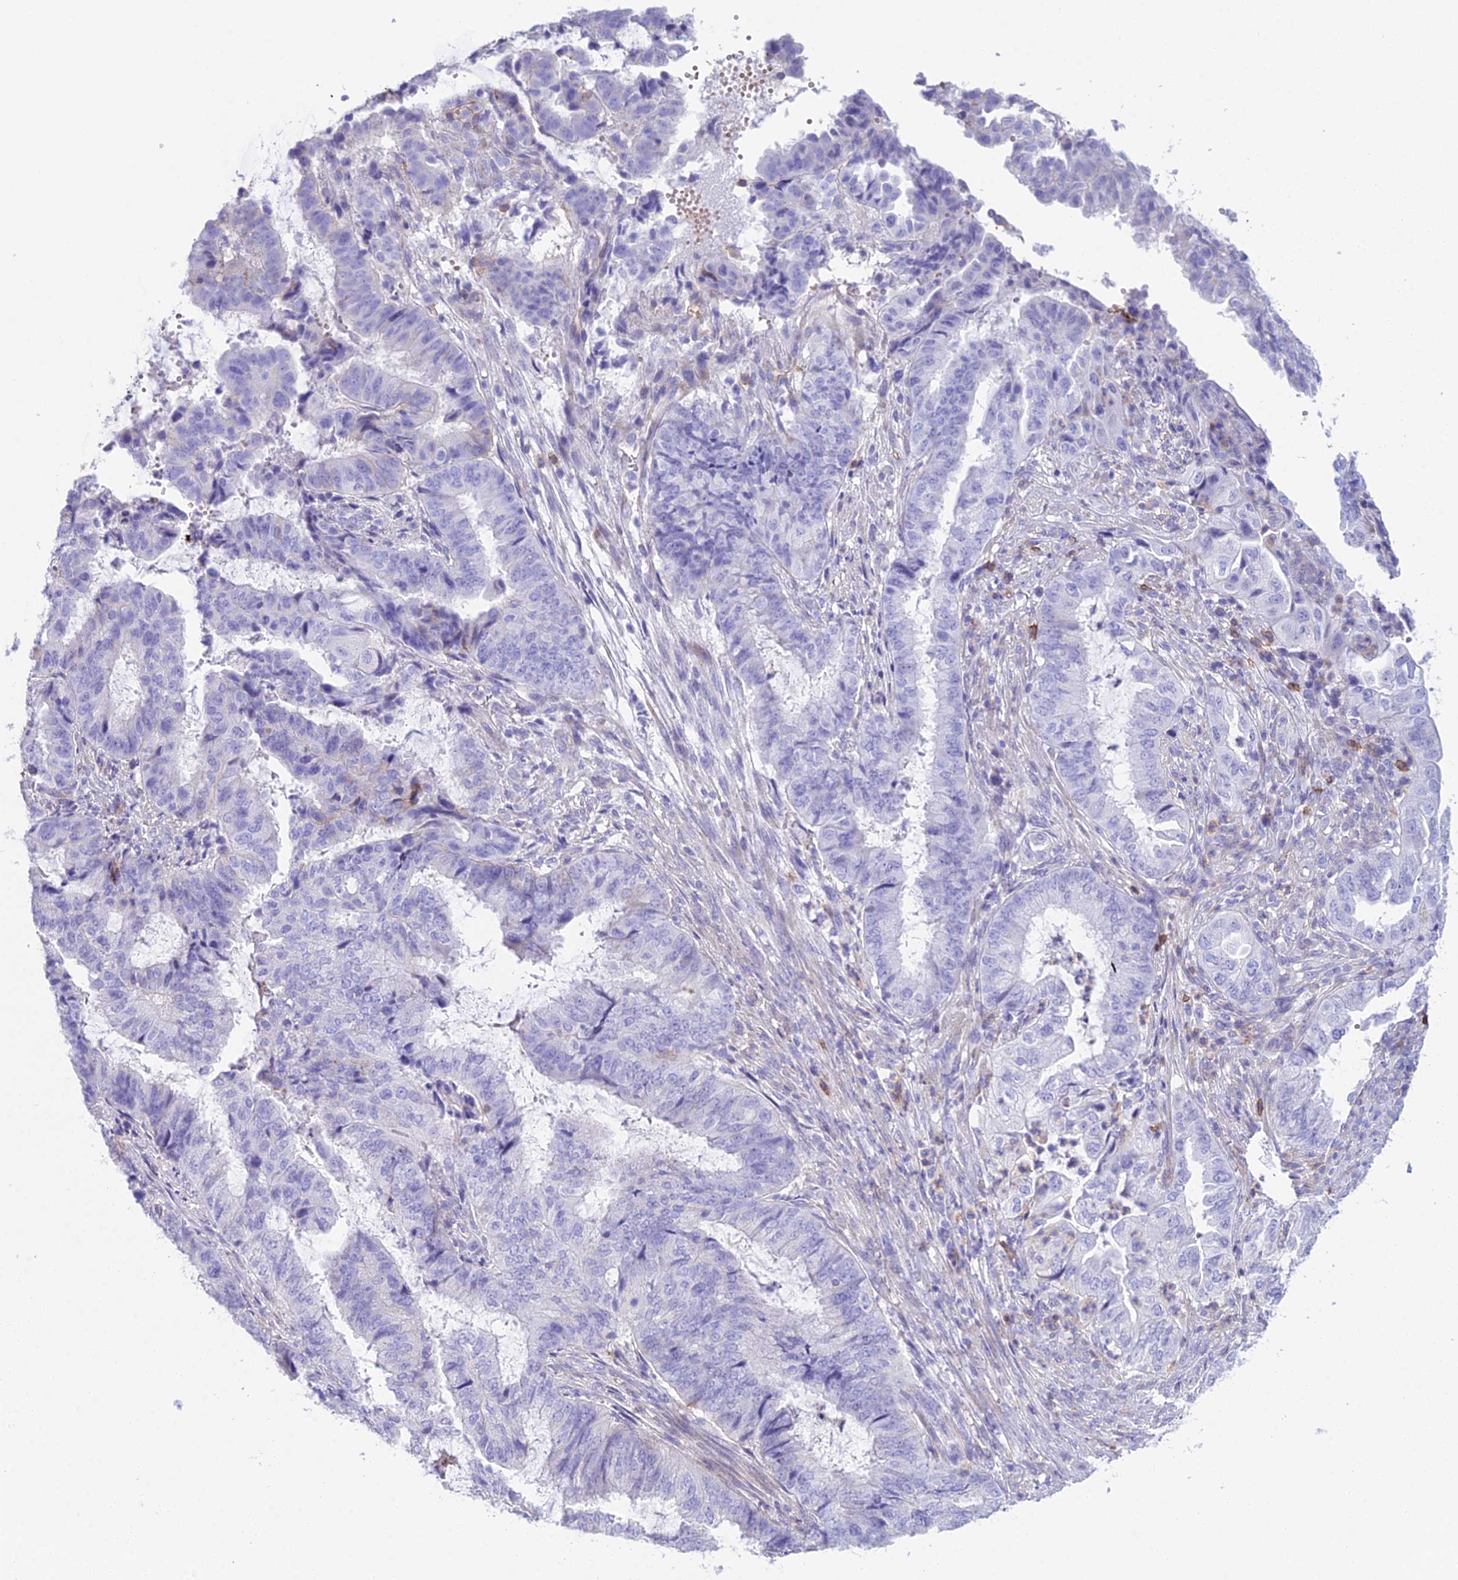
{"staining": {"intensity": "negative", "quantity": "none", "location": "none"}, "tissue": "endometrial cancer", "cell_type": "Tumor cells", "image_type": "cancer", "snomed": [{"axis": "morphology", "description": "Adenocarcinoma, NOS"}, {"axis": "topography", "description": "Endometrium"}], "caption": "A micrograph of human endometrial cancer is negative for staining in tumor cells. (DAB immunohistochemistry visualized using brightfield microscopy, high magnification).", "gene": "OR1Q1", "patient": {"sex": "female", "age": 51}}